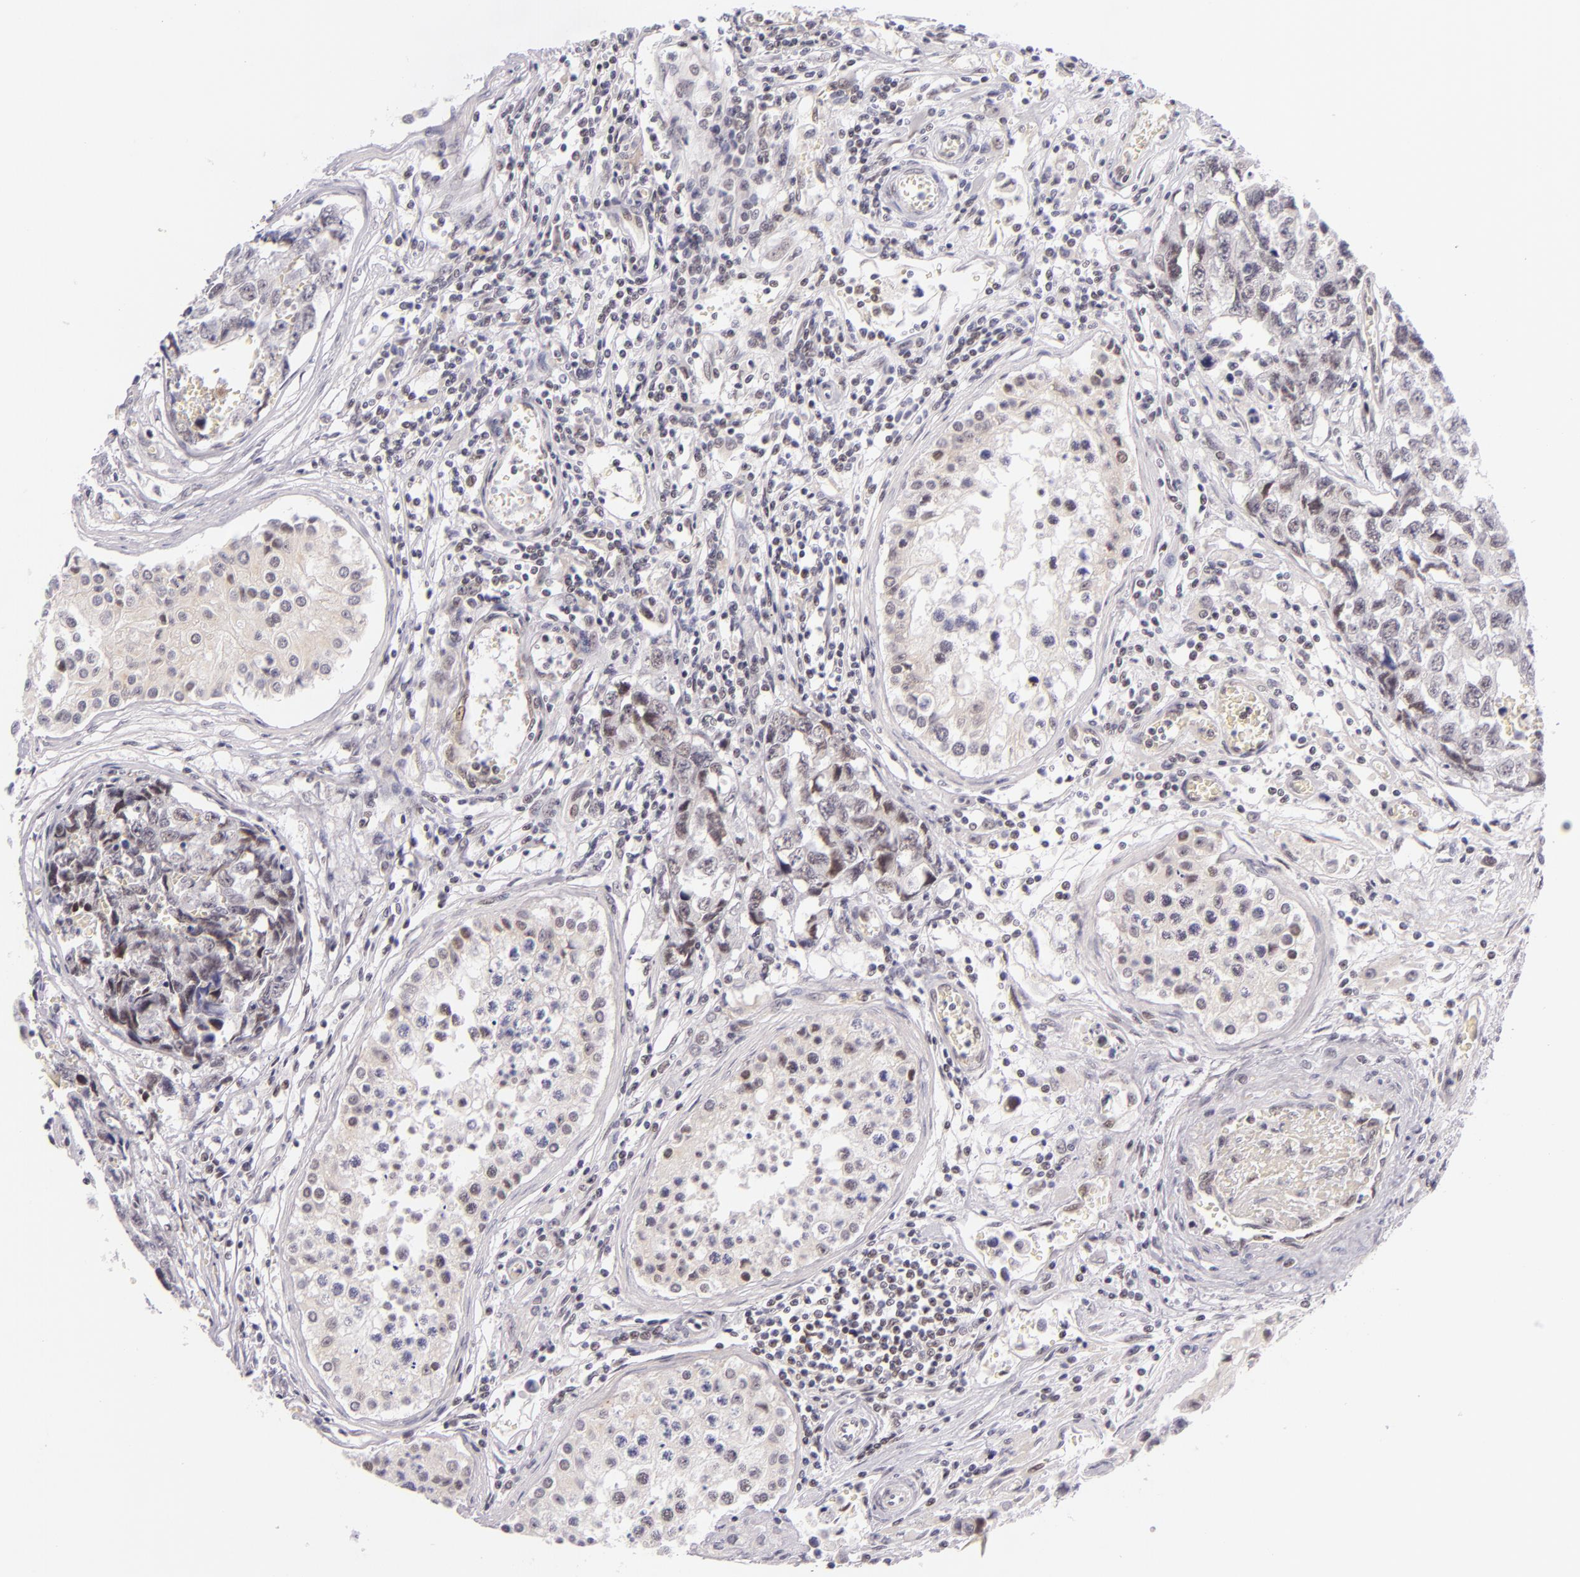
{"staining": {"intensity": "negative", "quantity": "none", "location": "none"}, "tissue": "testis cancer", "cell_type": "Tumor cells", "image_type": "cancer", "snomed": [{"axis": "morphology", "description": "Carcinoma, Embryonal, NOS"}, {"axis": "topography", "description": "Testis"}], "caption": "An immunohistochemistry micrograph of testis embryonal carcinoma is shown. There is no staining in tumor cells of testis embryonal carcinoma.", "gene": "BCL3", "patient": {"sex": "male", "age": 31}}